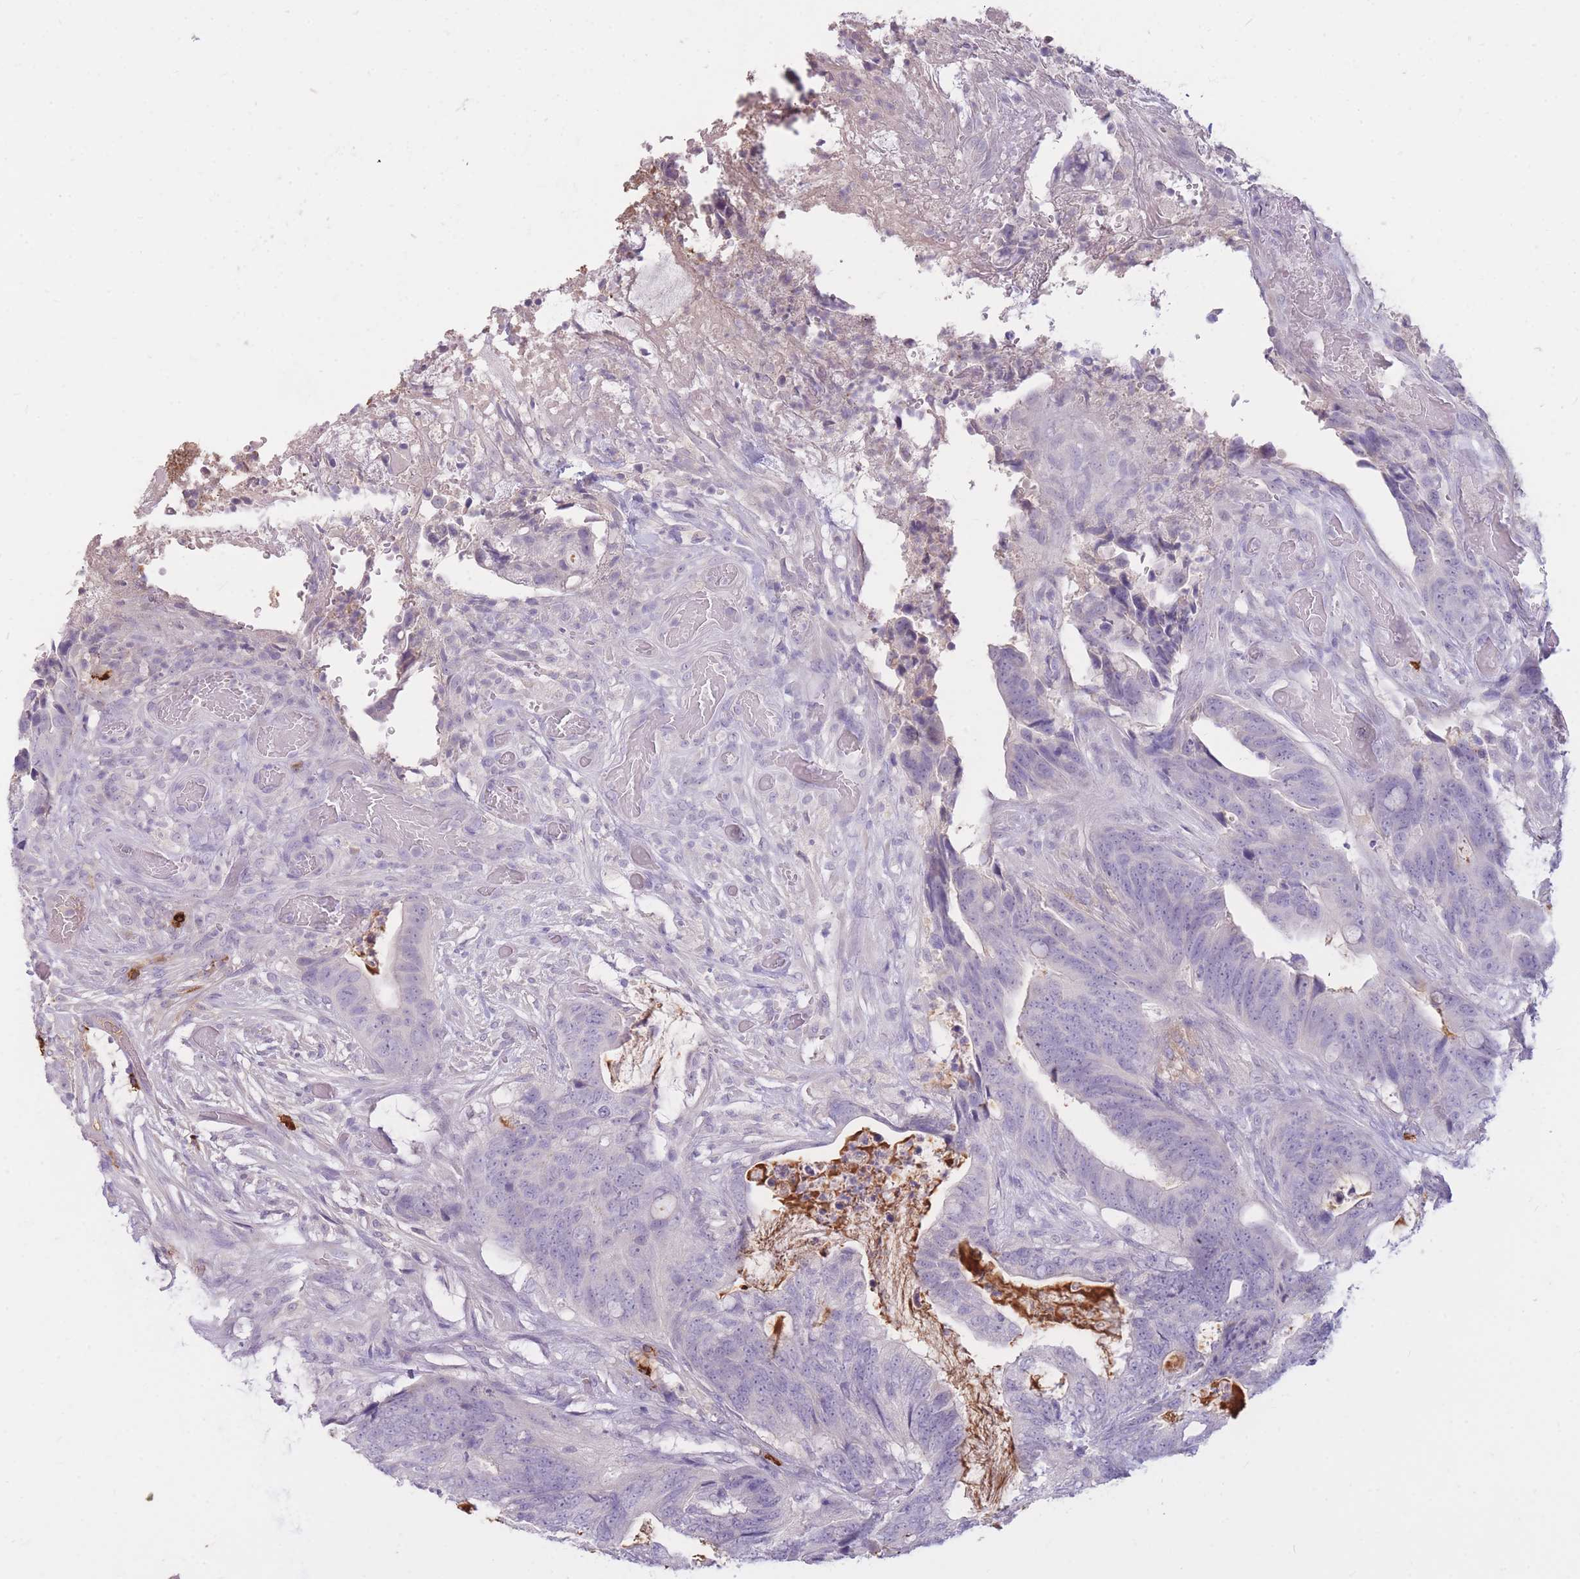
{"staining": {"intensity": "negative", "quantity": "none", "location": "none"}, "tissue": "colorectal cancer", "cell_type": "Tumor cells", "image_type": "cancer", "snomed": [{"axis": "morphology", "description": "Adenocarcinoma, NOS"}, {"axis": "topography", "description": "Colon"}], "caption": "Tumor cells show no significant staining in colorectal cancer (adenocarcinoma).", "gene": "TPSD1", "patient": {"sex": "female", "age": 82}}